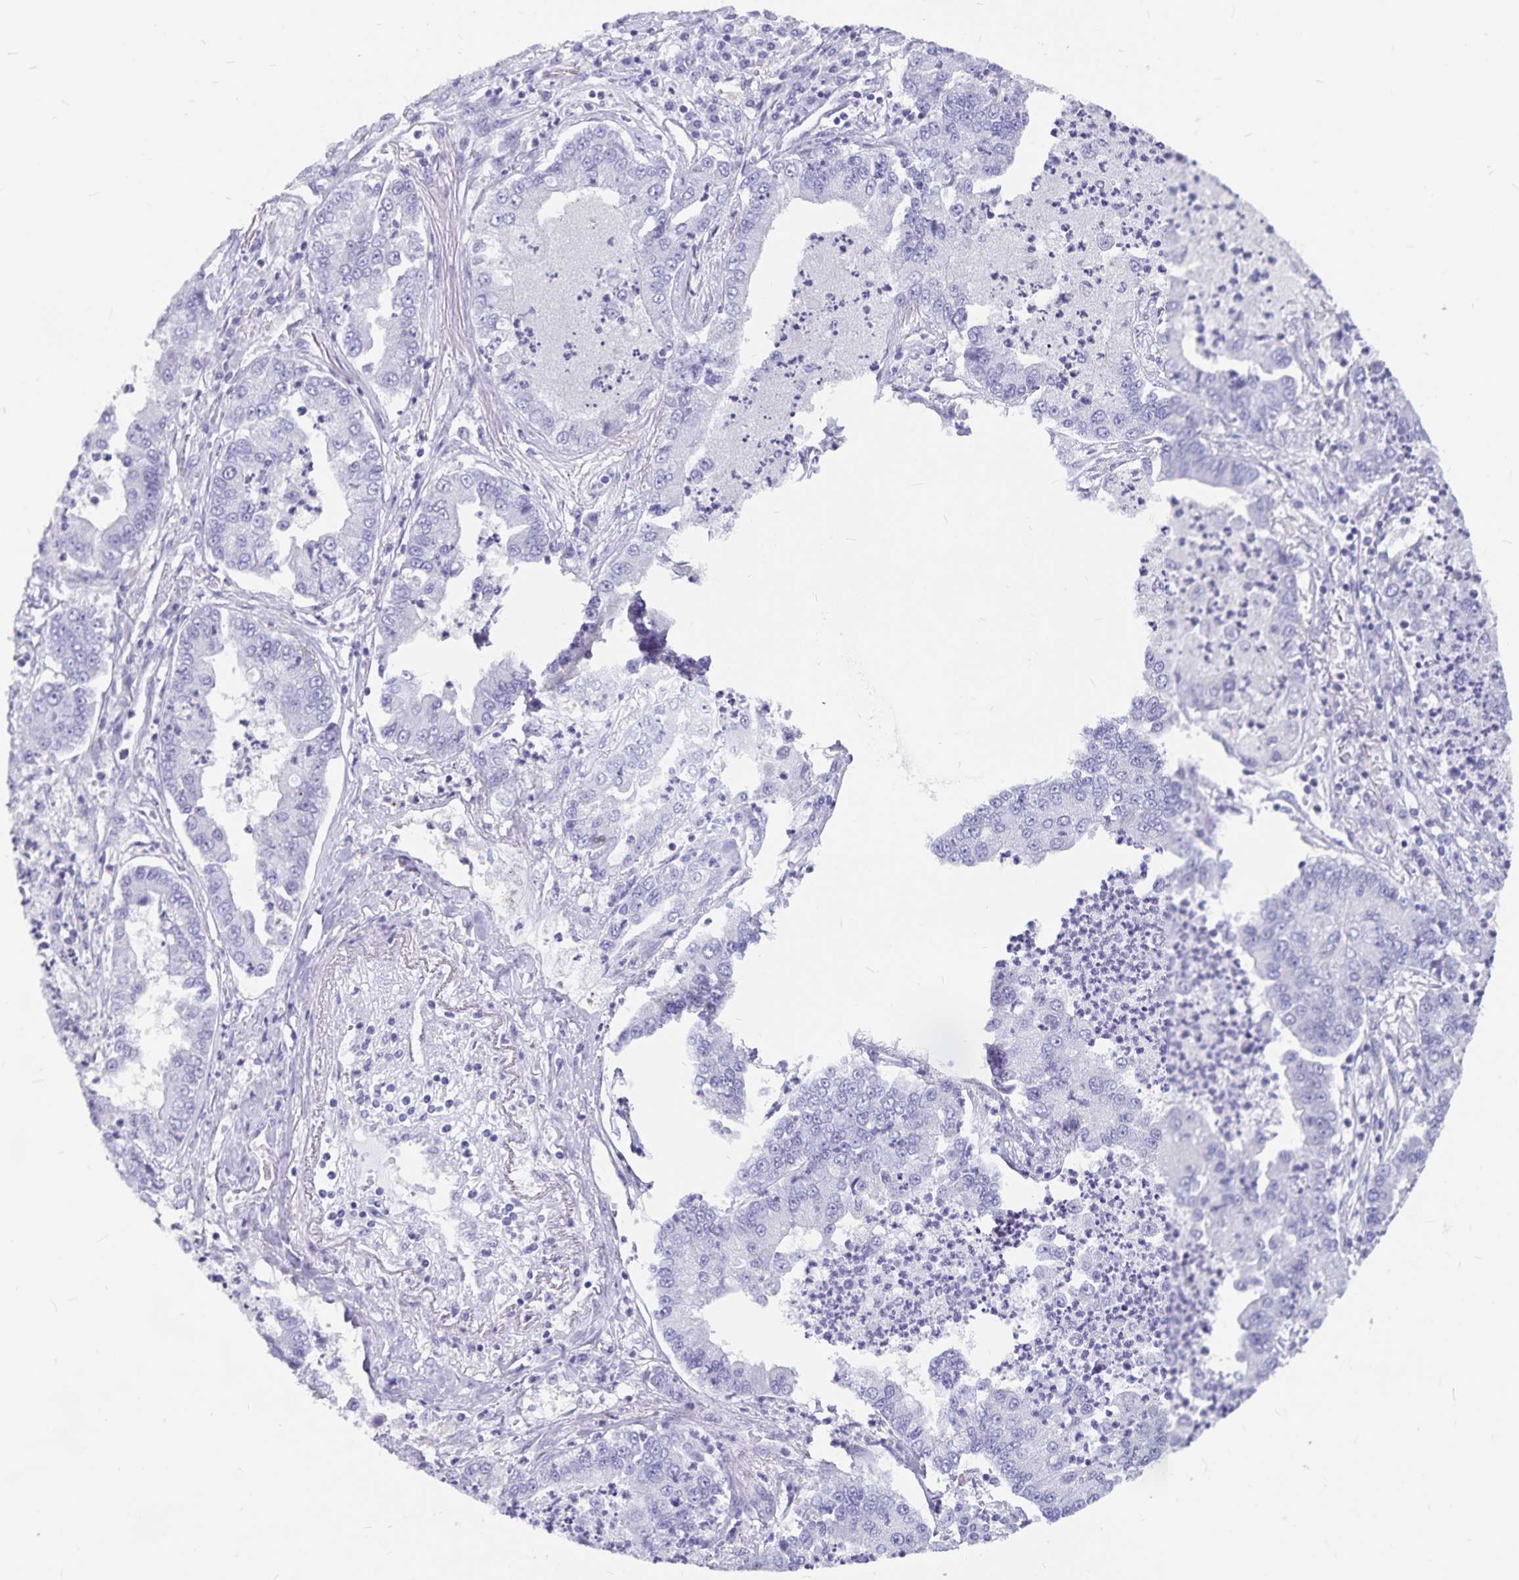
{"staining": {"intensity": "negative", "quantity": "none", "location": "none"}, "tissue": "lung cancer", "cell_type": "Tumor cells", "image_type": "cancer", "snomed": [{"axis": "morphology", "description": "Adenocarcinoma, NOS"}, {"axis": "topography", "description": "Lung"}], "caption": "There is no significant expression in tumor cells of adenocarcinoma (lung).", "gene": "PLAC1", "patient": {"sex": "female", "age": 57}}